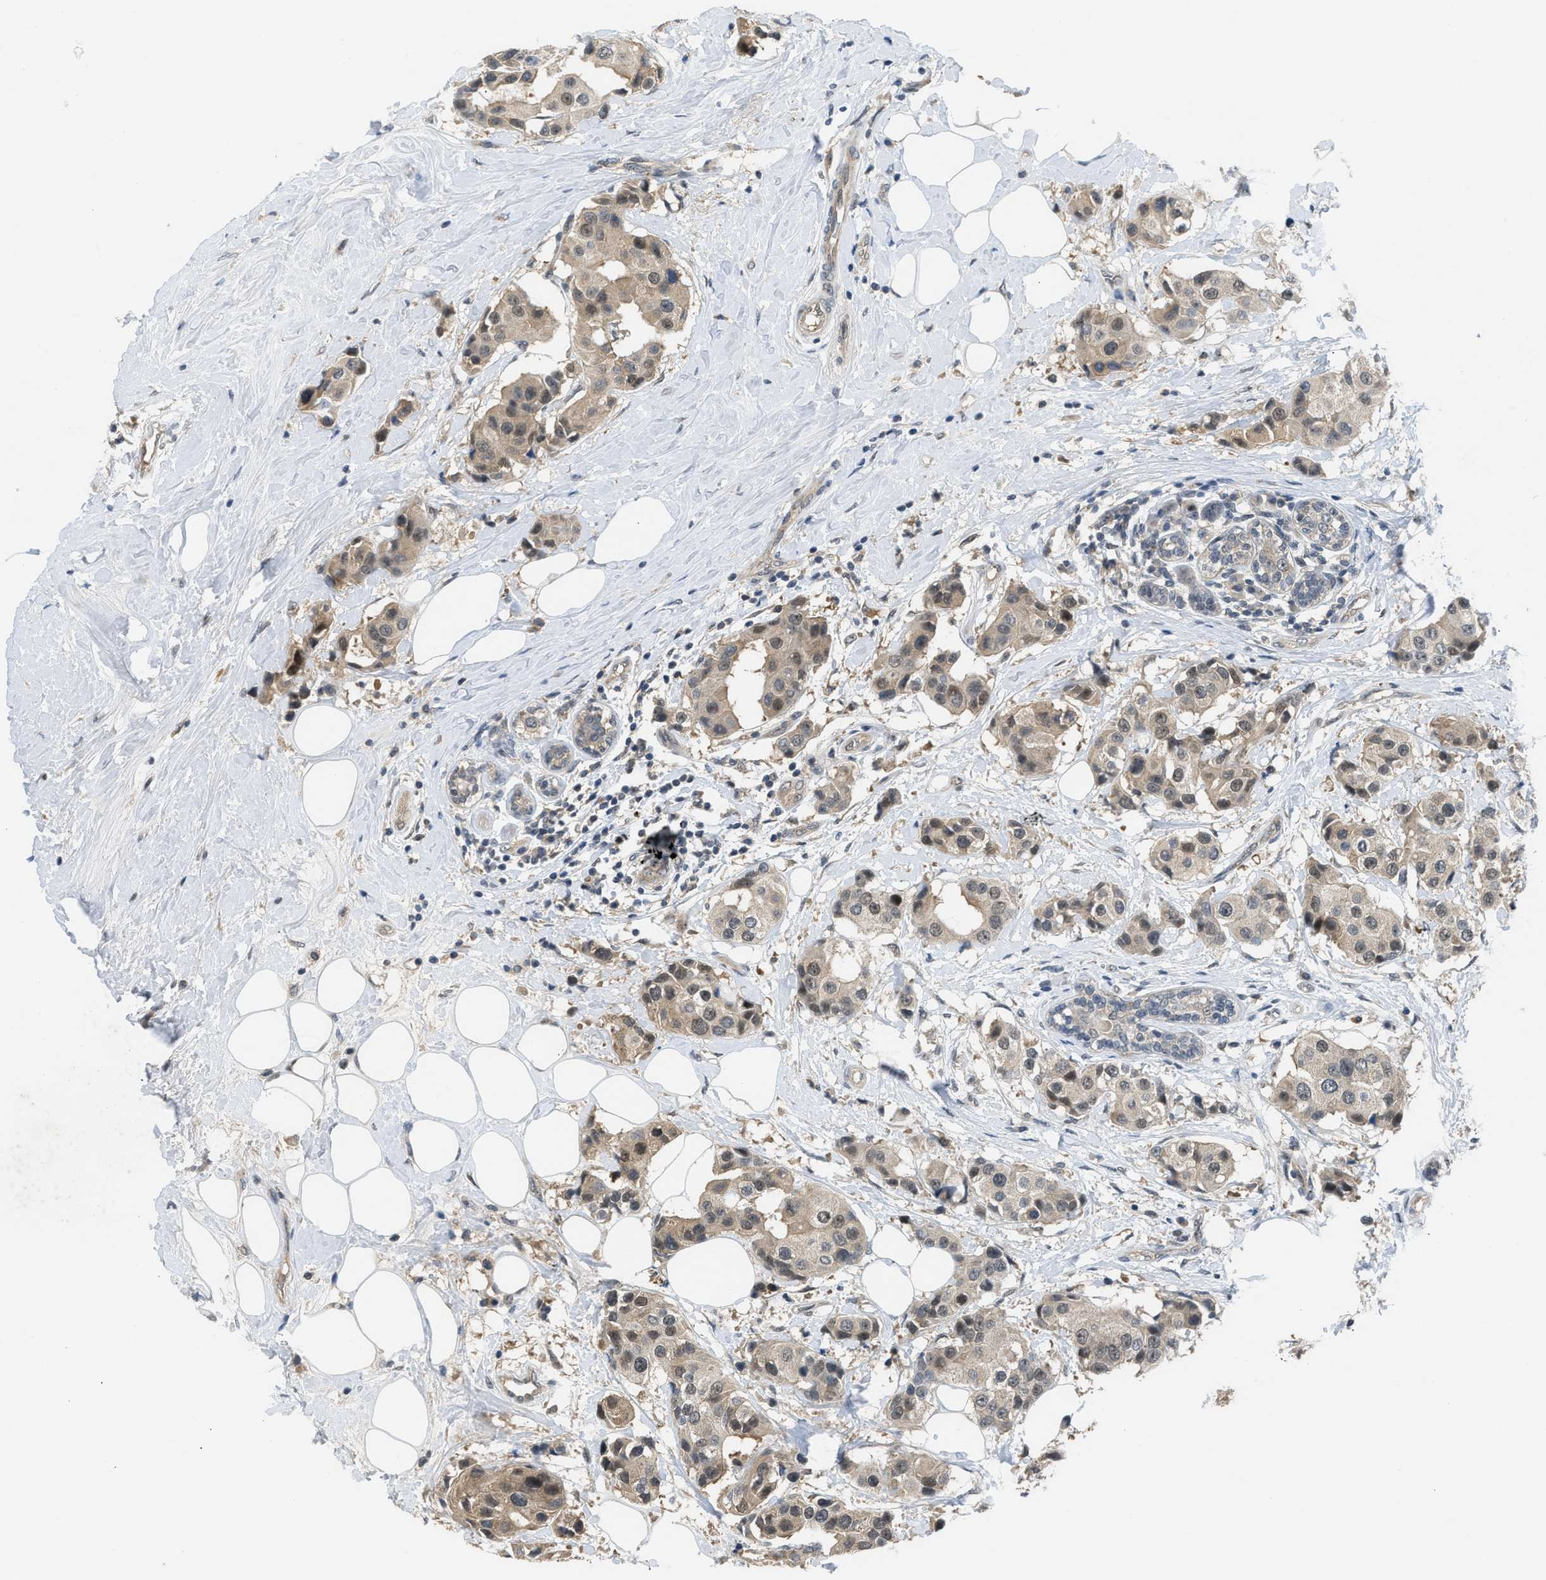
{"staining": {"intensity": "strong", "quantity": "<25%", "location": "cytoplasmic/membranous,nuclear"}, "tissue": "breast cancer", "cell_type": "Tumor cells", "image_type": "cancer", "snomed": [{"axis": "morphology", "description": "Normal tissue, NOS"}, {"axis": "morphology", "description": "Duct carcinoma"}, {"axis": "topography", "description": "Breast"}], "caption": "This photomicrograph shows immunohistochemistry staining of human breast infiltrating ductal carcinoma, with medium strong cytoplasmic/membranous and nuclear positivity in about <25% of tumor cells.", "gene": "ZNF251", "patient": {"sex": "female", "age": 39}}